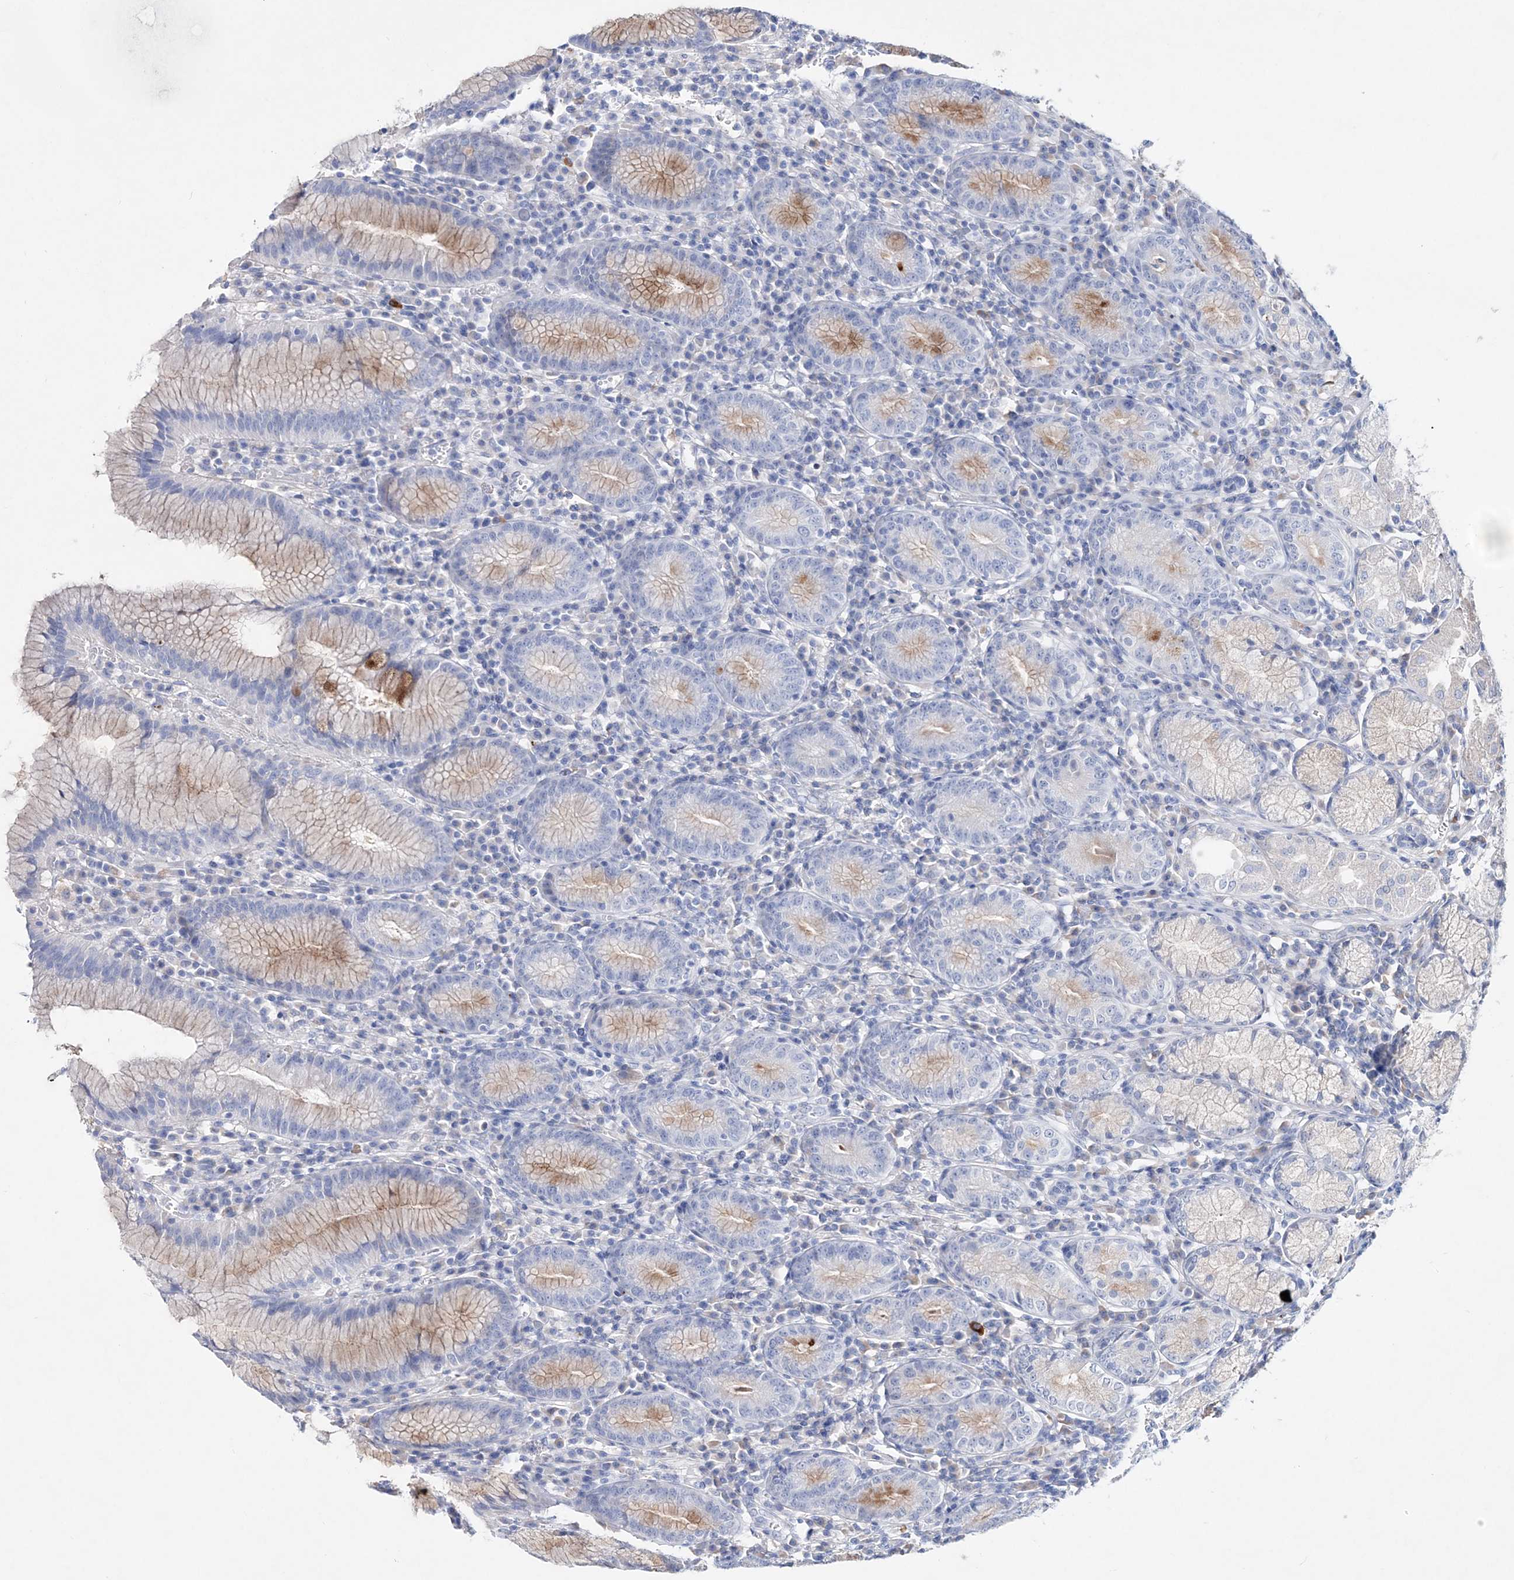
{"staining": {"intensity": "moderate", "quantity": "<25%", "location": "cytoplasmic/membranous"}, "tissue": "stomach", "cell_type": "Glandular cells", "image_type": "normal", "snomed": [{"axis": "morphology", "description": "Normal tissue, NOS"}, {"axis": "topography", "description": "Stomach"}], "caption": "Protein expression analysis of benign stomach demonstrates moderate cytoplasmic/membranous expression in approximately <25% of glandular cells.", "gene": "SPINK7", "patient": {"sex": "male", "age": 55}}